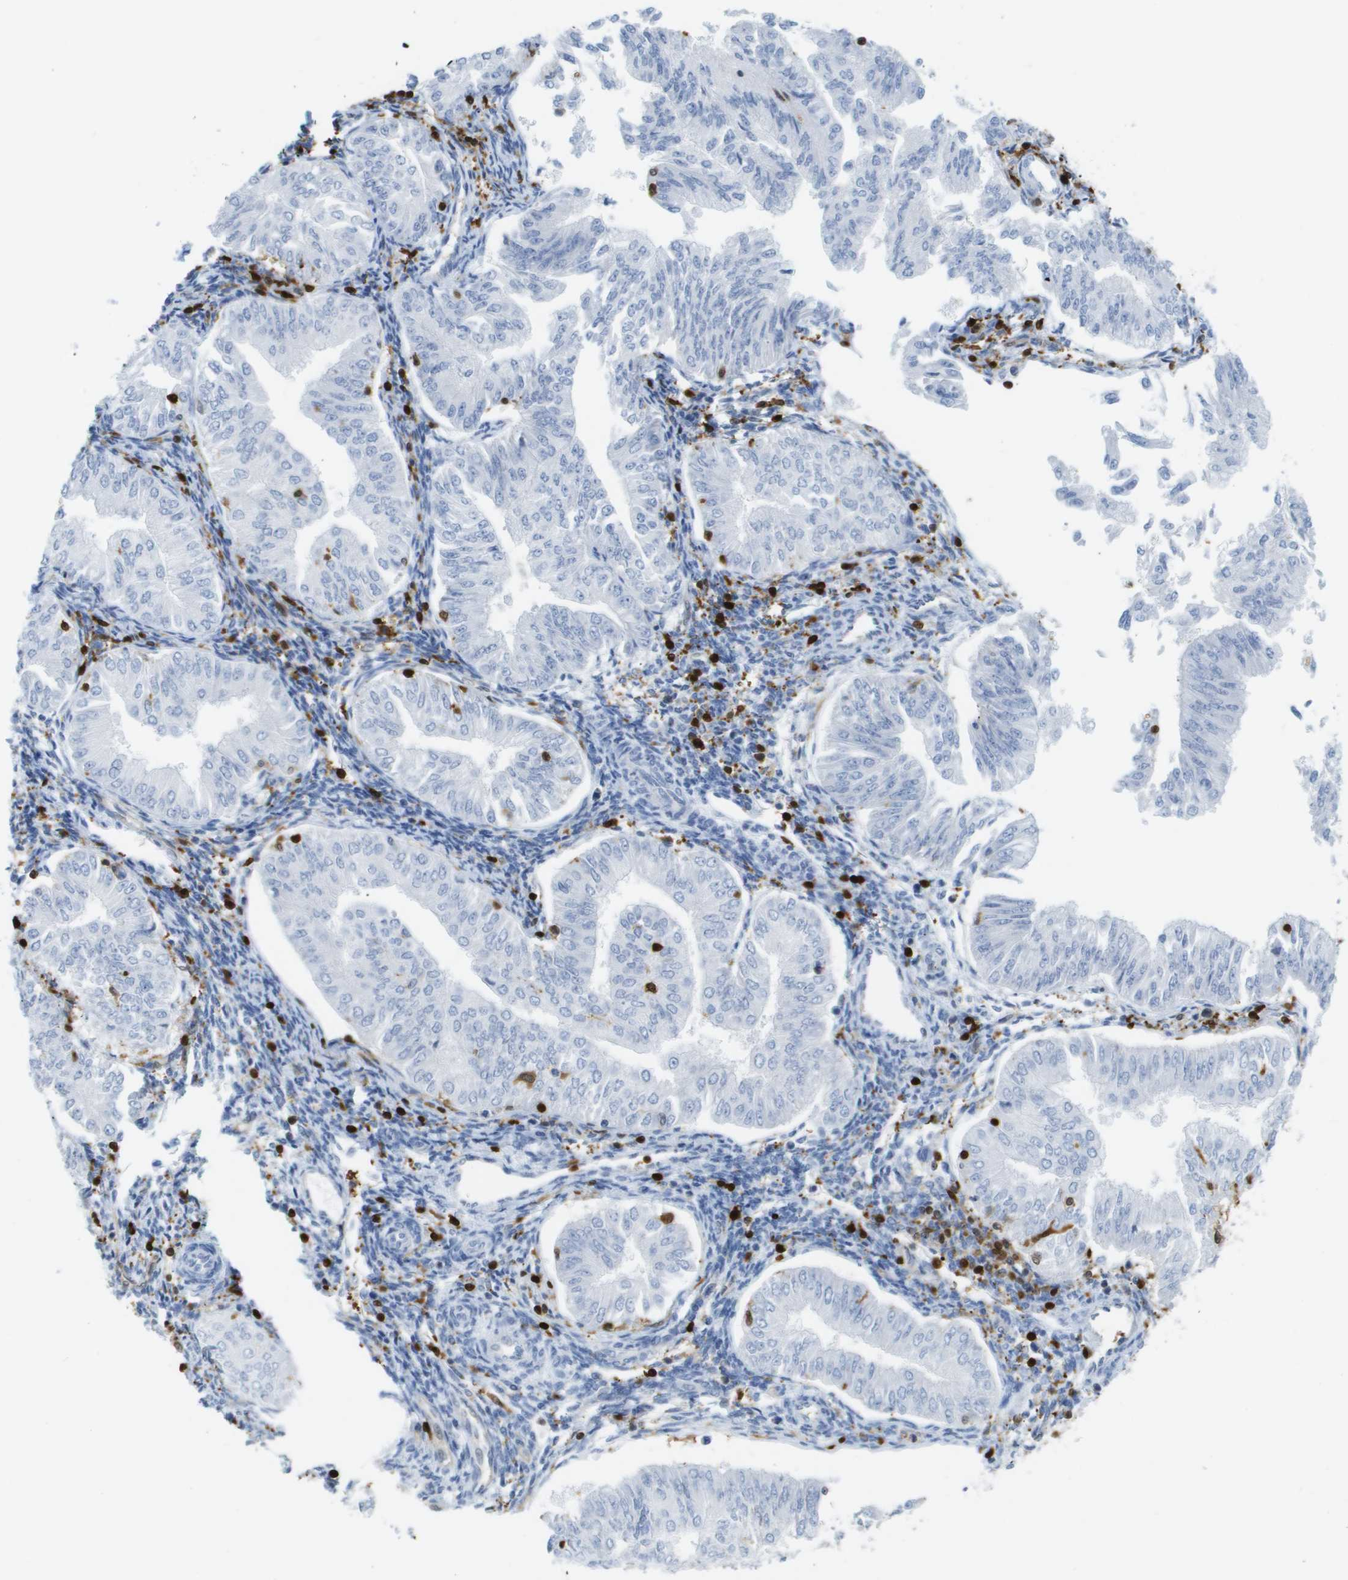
{"staining": {"intensity": "negative", "quantity": "none", "location": "none"}, "tissue": "endometrial cancer", "cell_type": "Tumor cells", "image_type": "cancer", "snomed": [{"axis": "morphology", "description": "Normal tissue, NOS"}, {"axis": "morphology", "description": "Adenocarcinoma, NOS"}, {"axis": "topography", "description": "Endometrium"}], "caption": "Tumor cells are negative for protein expression in human adenocarcinoma (endometrial).", "gene": "DOCK5", "patient": {"sex": "female", "age": 53}}